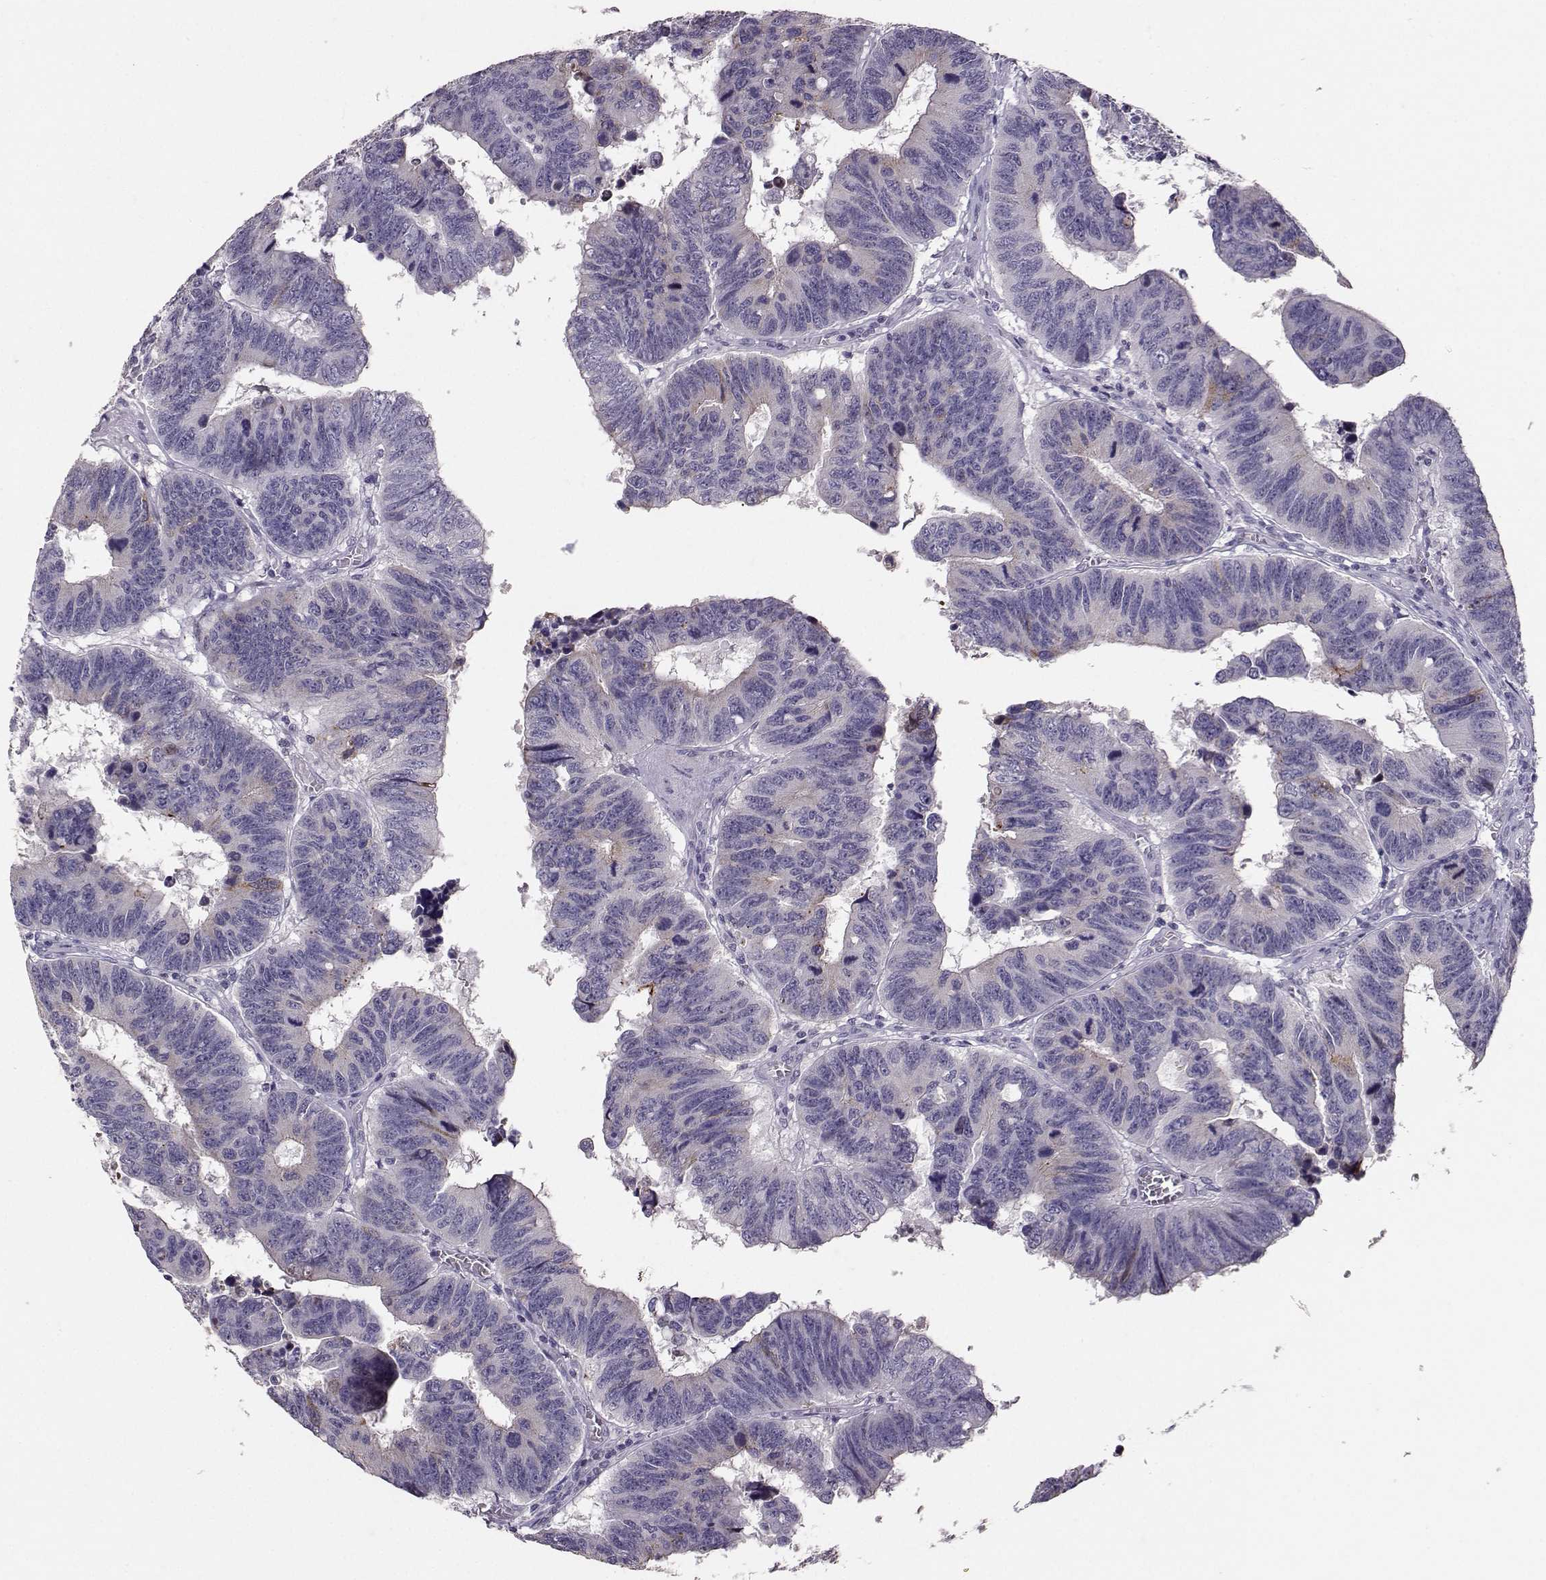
{"staining": {"intensity": "moderate", "quantity": "<25%", "location": "cytoplasmic/membranous"}, "tissue": "colorectal cancer", "cell_type": "Tumor cells", "image_type": "cancer", "snomed": [{"axis": "morphology", "description": "Adenocarcinoma, NOS"}, {"axis": "topography", "description": "Appendix"}, {"axis": "topography", "description": "Colon"}, {"axis": "topography", "description": "Cecum"}, {"axis": "topography", "description": "Colon asc"}], "caption": "Tumor cells demonstrate low levels of moderate cytoplasmic/membranous expression in about <25% of cells in human adenocarcinoma (colorectal).", "gene": "PKP2", "patient": {"sex": "female", "age": 85}}